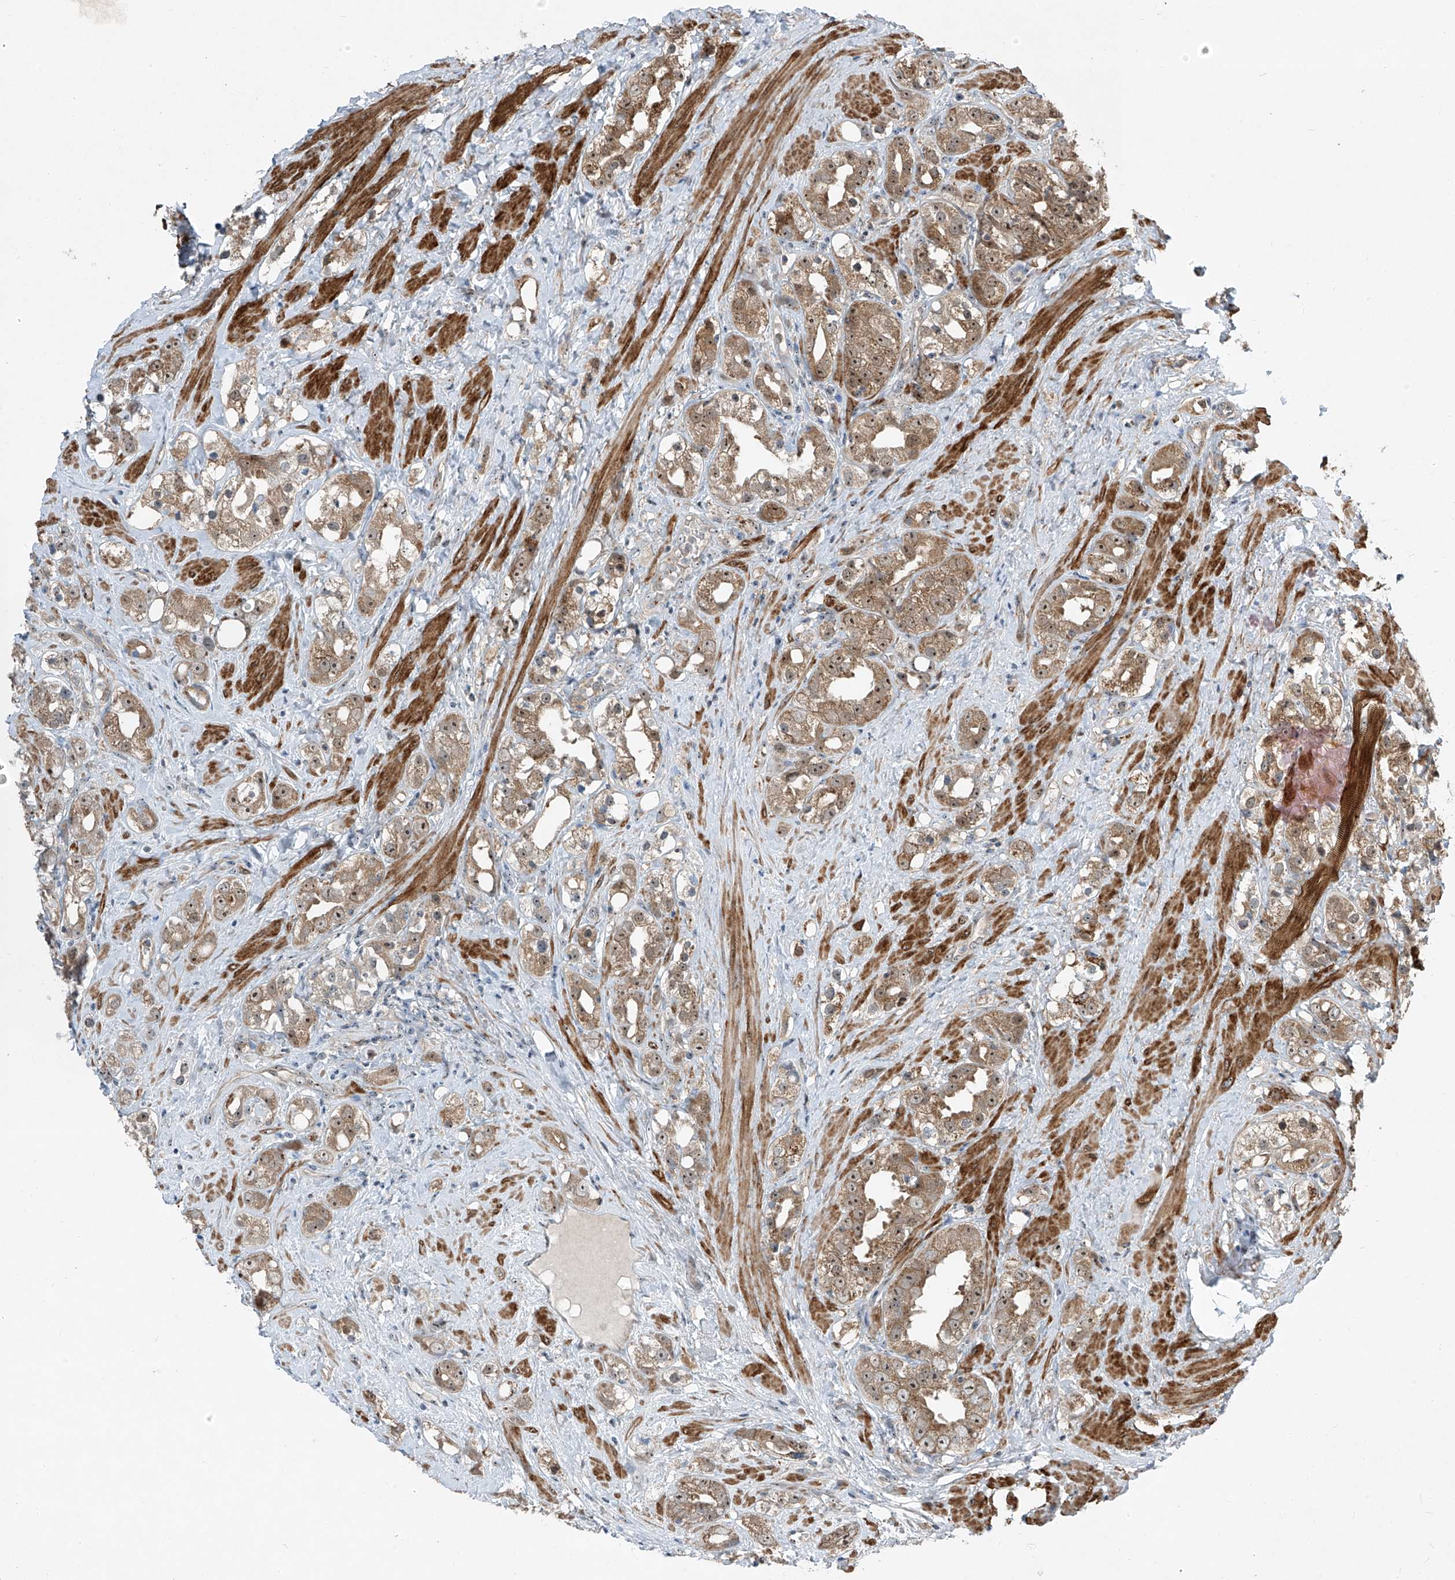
{"staining": {"intensity": "weak", "quantity": ">75%", "location": "cytoplasmic/membranous,nuclear"}, "tissue": "prostate cancer", "cell_type": "Tumor cells", "image_type": "cancer", "snomed": [{"axis": "morphology", "description": "Adenocarcinoma, NOS"}, {"axis": "topography", "description": "Prostate"}], "caption": "Prostate cancer (adenocarcinoma) stained with DAB immunohistochemistry demonstrates low levels of weak cytoplasmic/membranous and nuclear expression in approximately >75% of tumor cells.", "gene": "PPCS", "patient": {"sex": "male", "age": 79}}